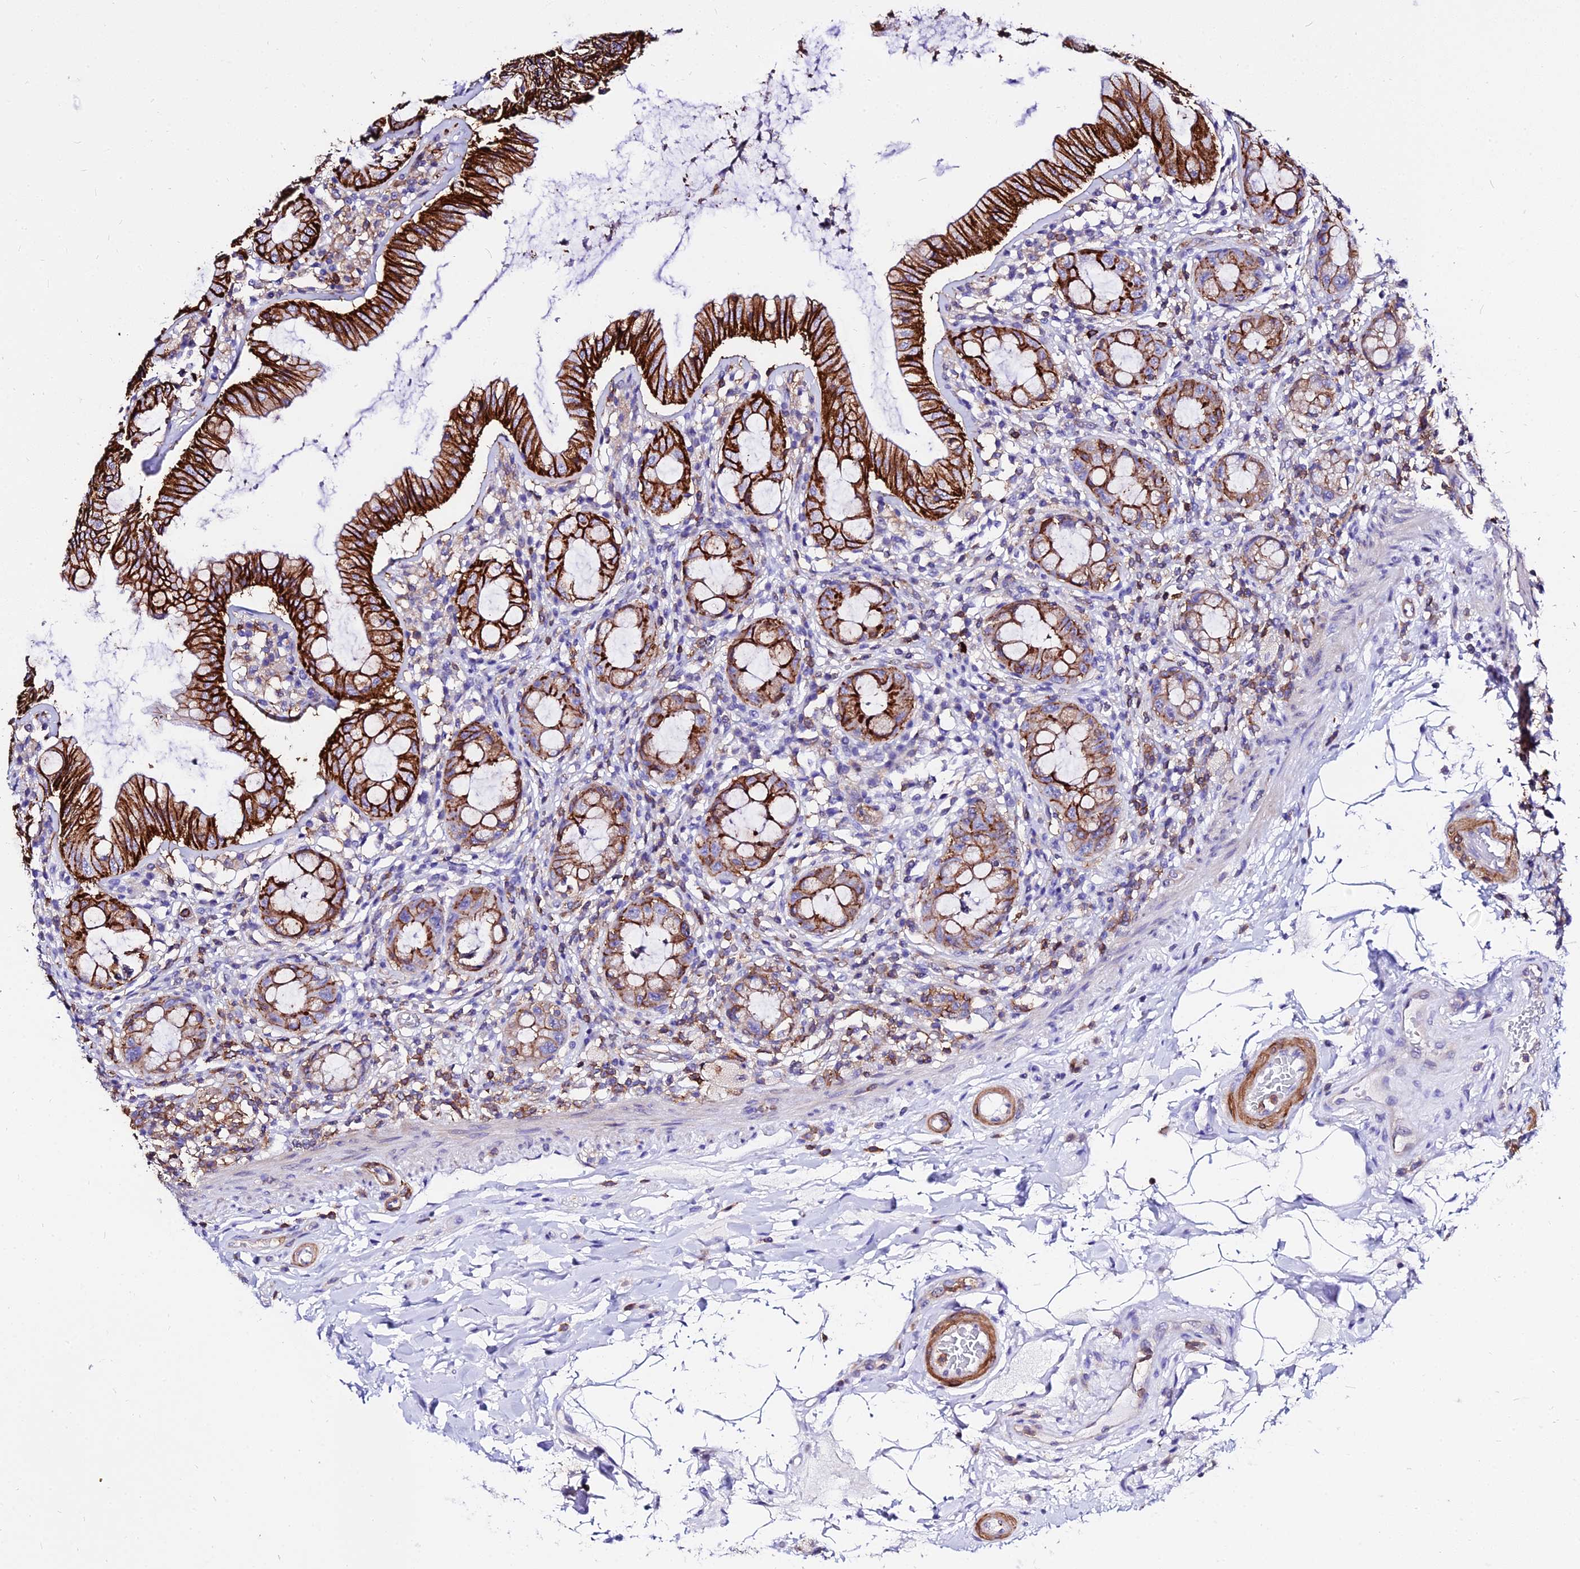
{"staining": {"intensity": "strong", "quantity": ">75%", "location": "cytoplasmic/membranous"}, "tissue": "rectum", "cell_type": "Glandular cells", "image_type": "normal", "snomed": [{"axis": "morphology", "description": "Normal tissue, NOS"}, {"axis": "topography", "description": "Rectum"}], "caption": "Immunohistochemical staining of unremarkable human rectum reveals high levels of strong cytoplasmic/membranous staining in approximately >75% of glandular cells.", "gene": "CSRP1", "patient": {"sex": "female", "age": 57}}